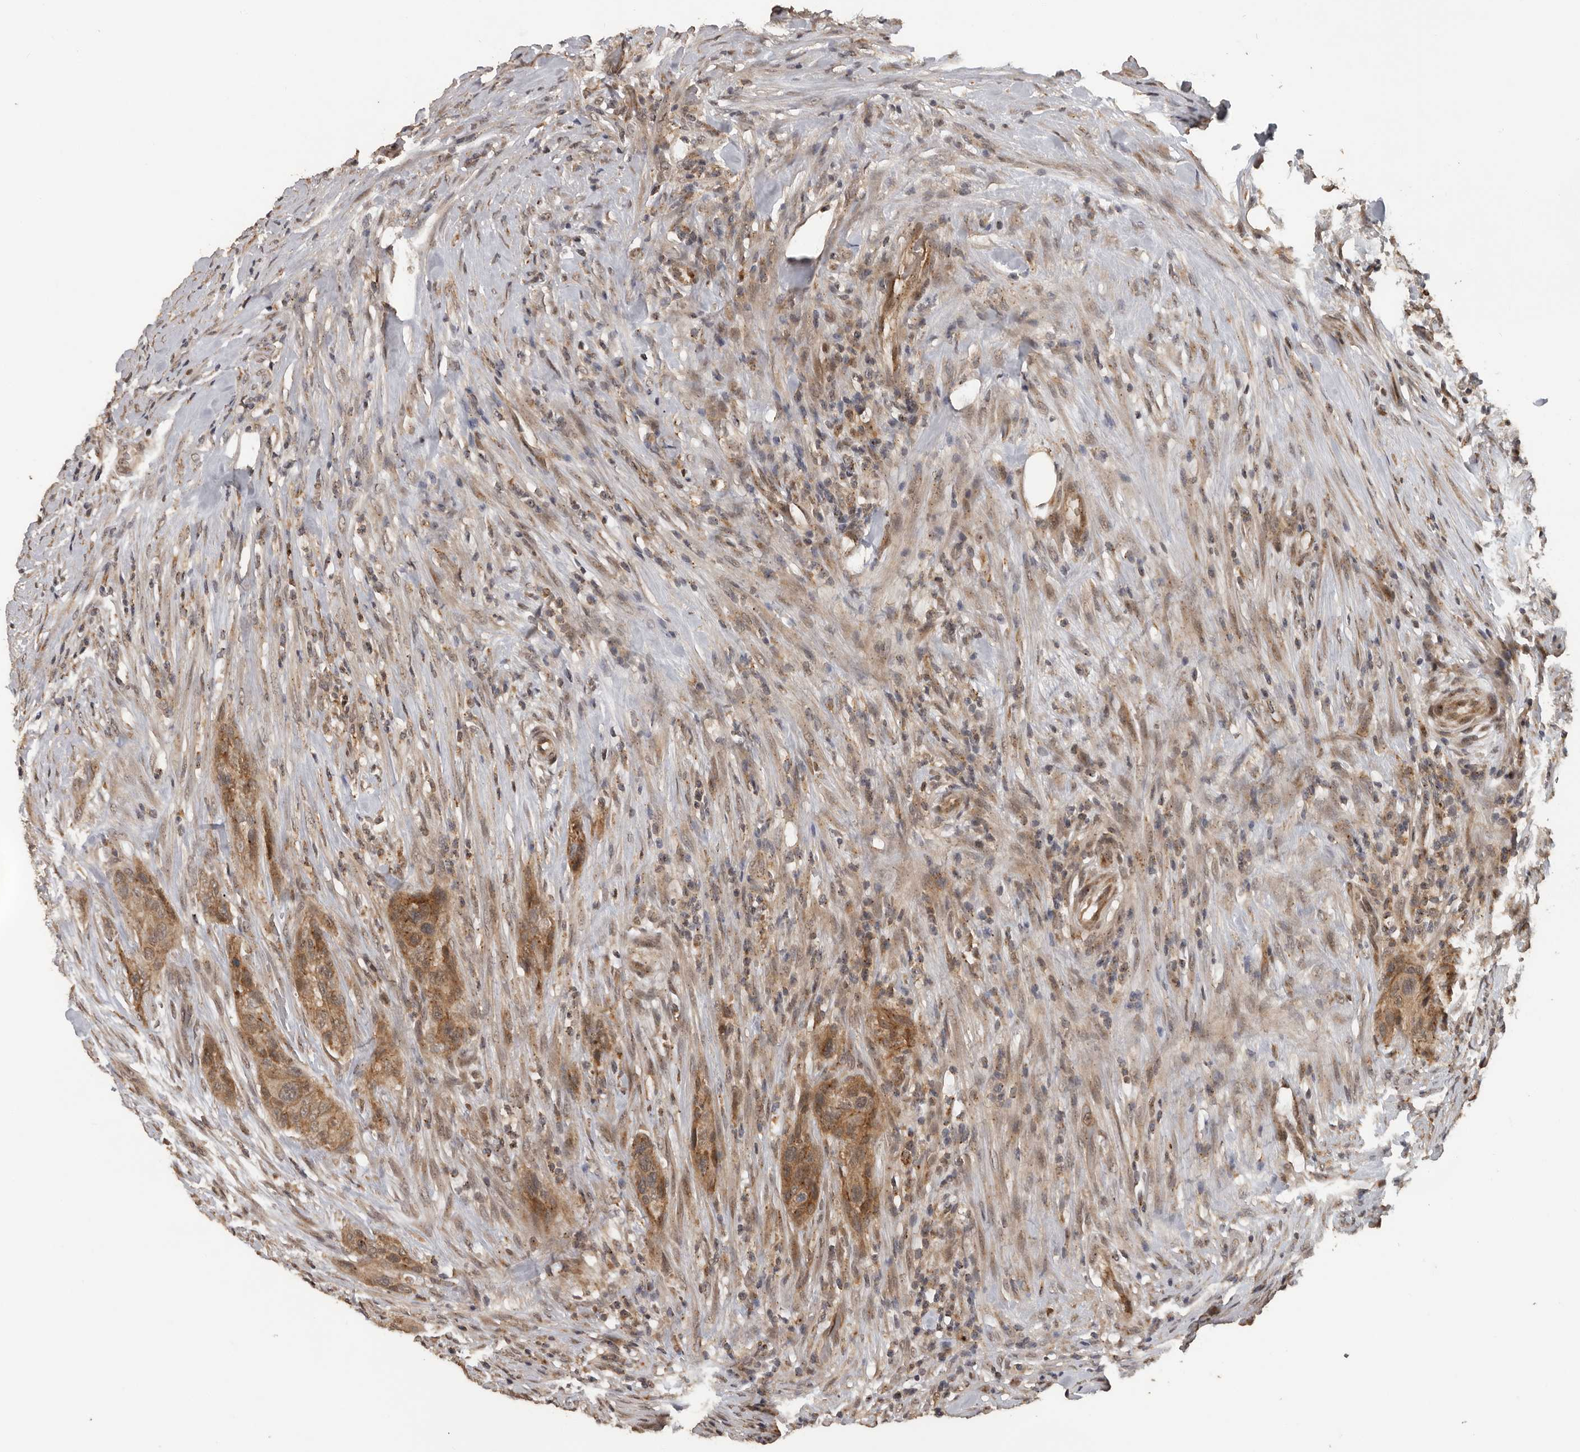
{"staining": {"intensity": "moderate", "quantity": ">75%", "location": "cytoplasmic/membranous"}, "tissue": "urothelial cancer", "cell_type": "Tumor cells", "image_type": "cancer", "snomed": [{"axis": "morphology", "description": "Urothelial carcinoma, High grade"}, {"axis": "topography", "description": "Urinary bladder"}], "caption": "Immunohistochemical staining of human urothelial cancer demonstrates moderate cytoplasmic/membranous protein positivity in approximately >75% of tumor cells.", "gene": "CEP350", "patient": {"sex": "male", "age": 35}}